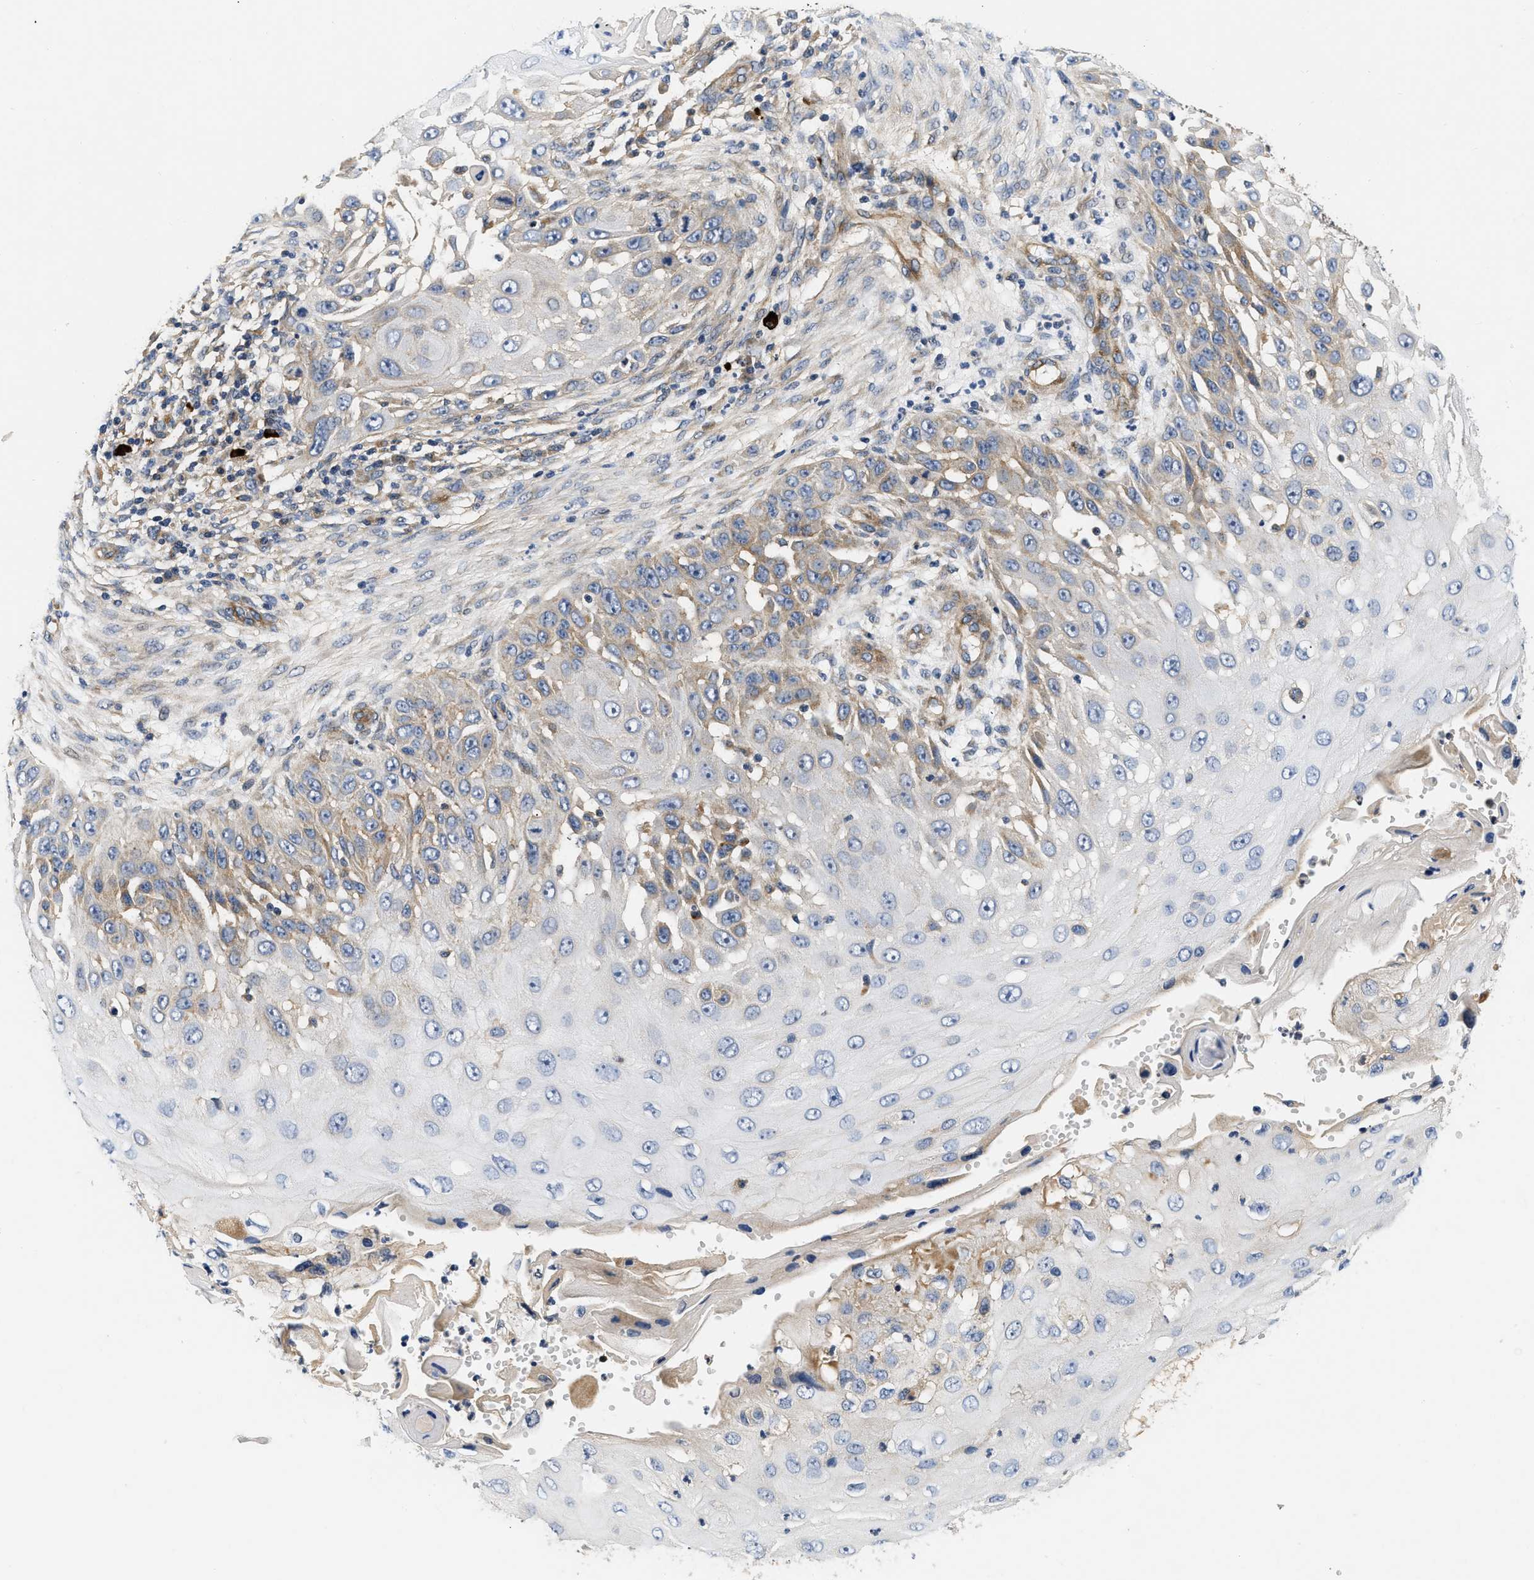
{"staining": {"intensity": "weak", "quantity": "25%-75%", "location": "cytoplasmic/membranous"}, "tissue": "skin cancer", "cell_type": "Tumor cells", "image_type": "cancer", "snomed": [{"axis": "morphology", "description": "Squamous cell carcinoma, NOS"}, {"axis": "topography", "description": "Skin"}], "caption": "Protein analysis of skin squamous cell carcinoma tissue reveals weak cytoplasmic/membranous positivity in approximately 25%-75% of tumor cells.", "gene": "NME6", "patient": {"sex": "female", "age": 44}}